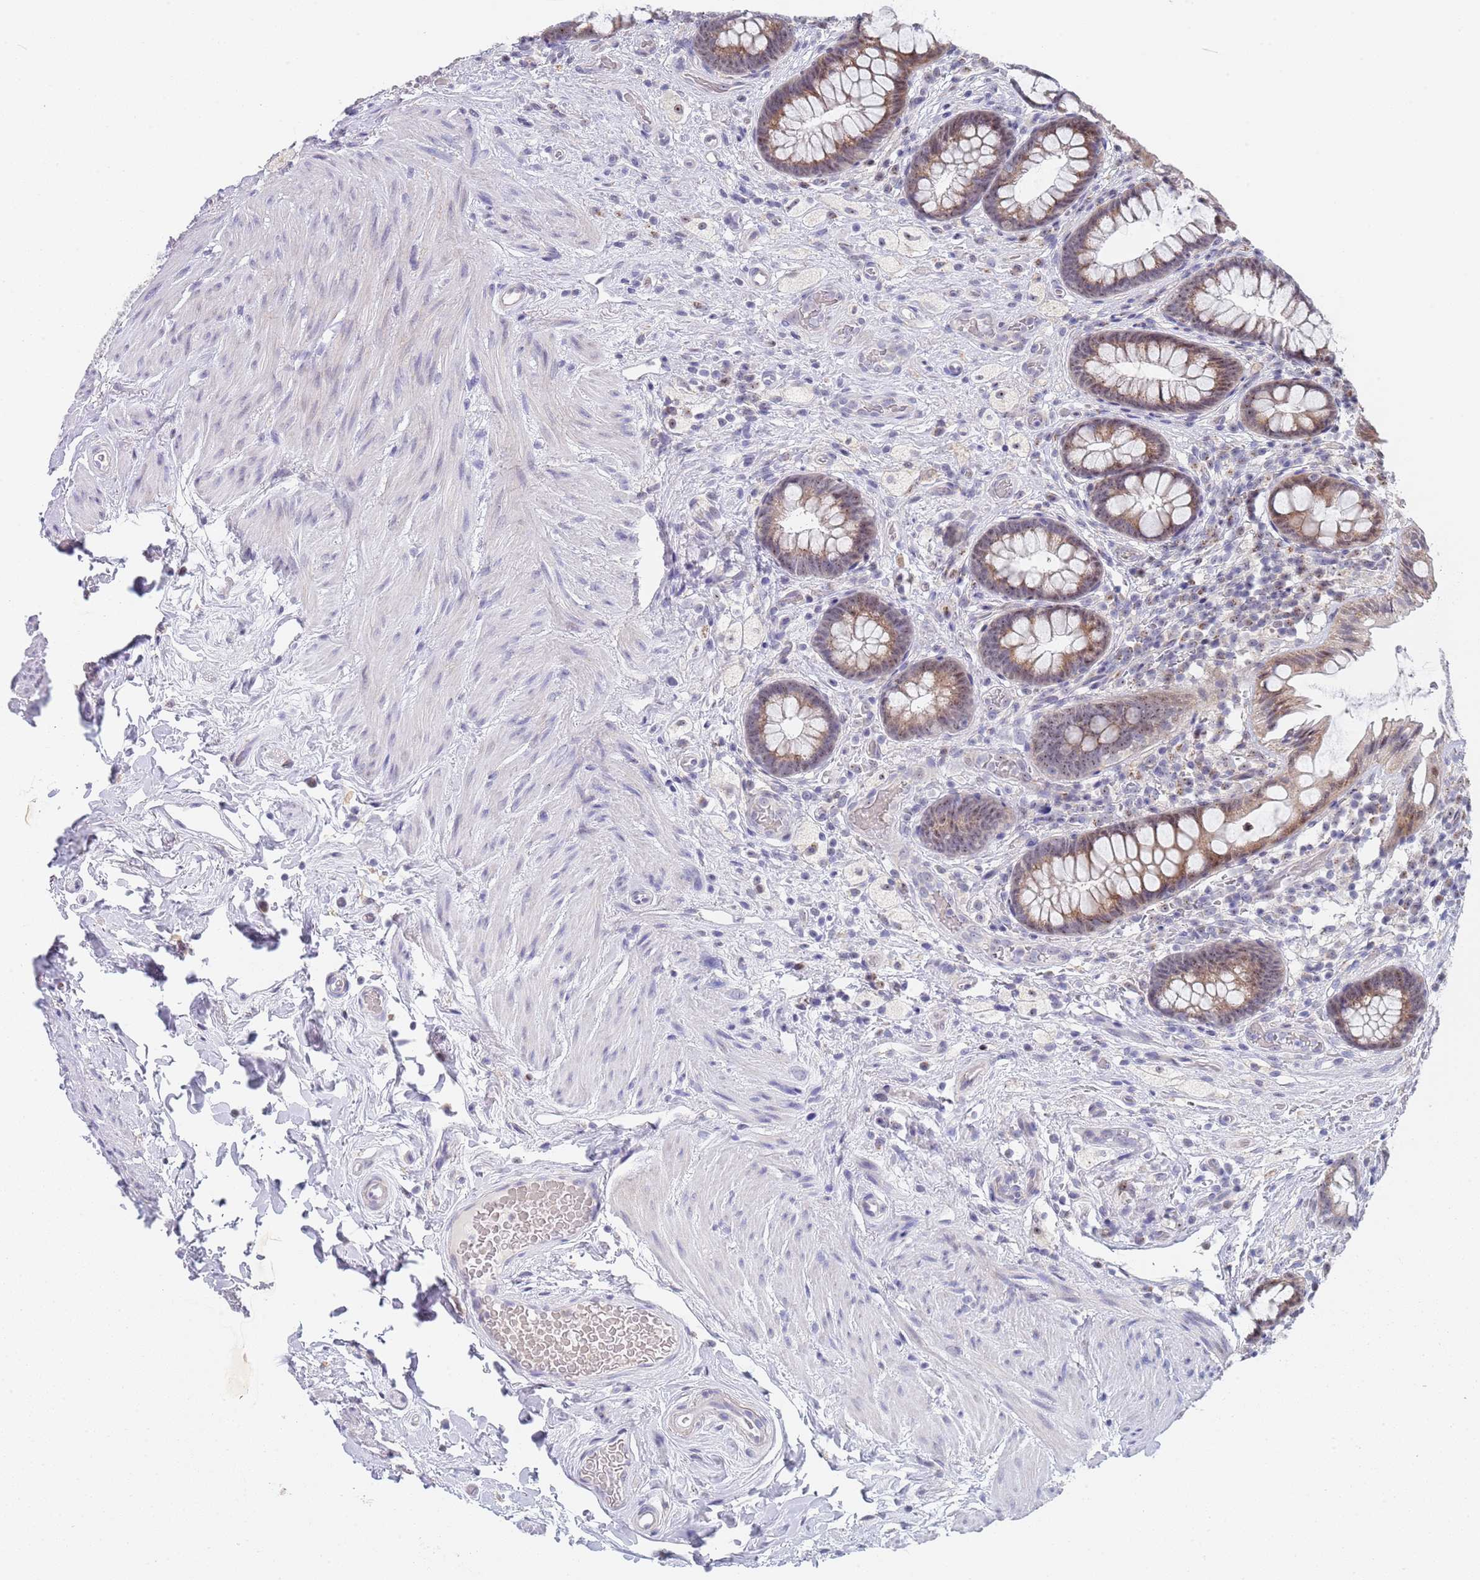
{"staining": {"intensity": "moderate", "quantity": "25%-75%", "location": "cytoplasmic/membranous,nuclear"}, "tissue": "rectum", "cell_type": "Glandular cells", "image_type": "normal", "snomed": [{"axis": "morphology", "description": "Normal tissue, NOS"}, {"axis": "topography", "description": "Rectum"}, {"axis": "topography", "description": "Peripheral nerve tissue"}], "caption": "Immunohistochemistry micrograph of unremarkable human rectum stained for a protein (brown), which demonstrates medium levels of moderate cytoplasmic/membranous,nuclear positivity in about 25%-75% of glandular cells.", "gene": "PLCL2", "patient": {"sex": "female", "age": 69}}